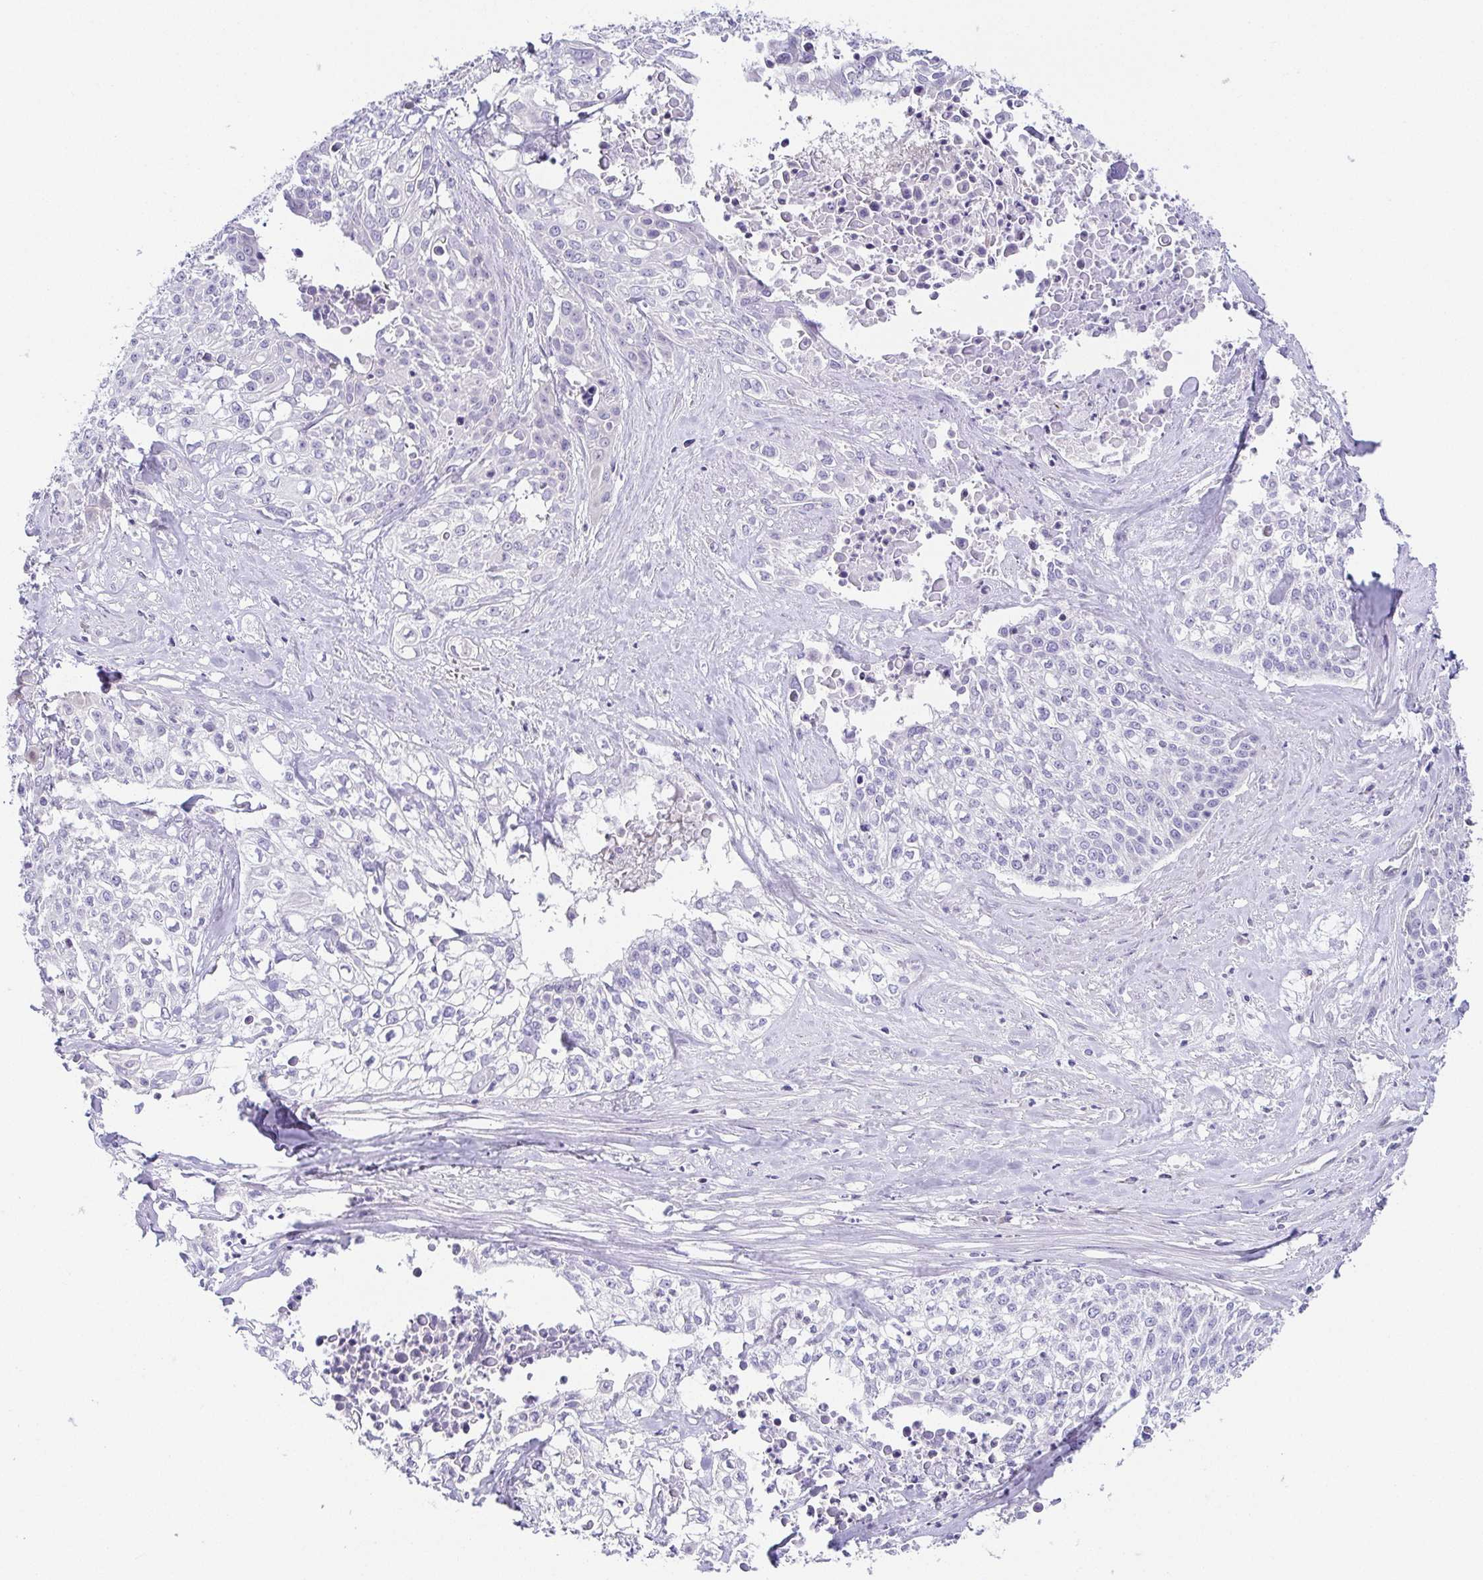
{"staining": {"intensity": "negative", "quantity": "none", "location": "none"}, "tissue": "cervical cancer", "cell_type": "Tumor cells", "image_type": "cancer", "snomed": [{"axis": "morphology", "description": "Squamous cell carcinoma, NOS"}, {"axis": "topography", "description": "Cervix"}], "caption": "Squamous cell carcinoma (cervical) stained for a protein using IHC shows no expression tumor cells.", "gene": "FAM162B", "patient": {"sex": "female", "age": 39}}